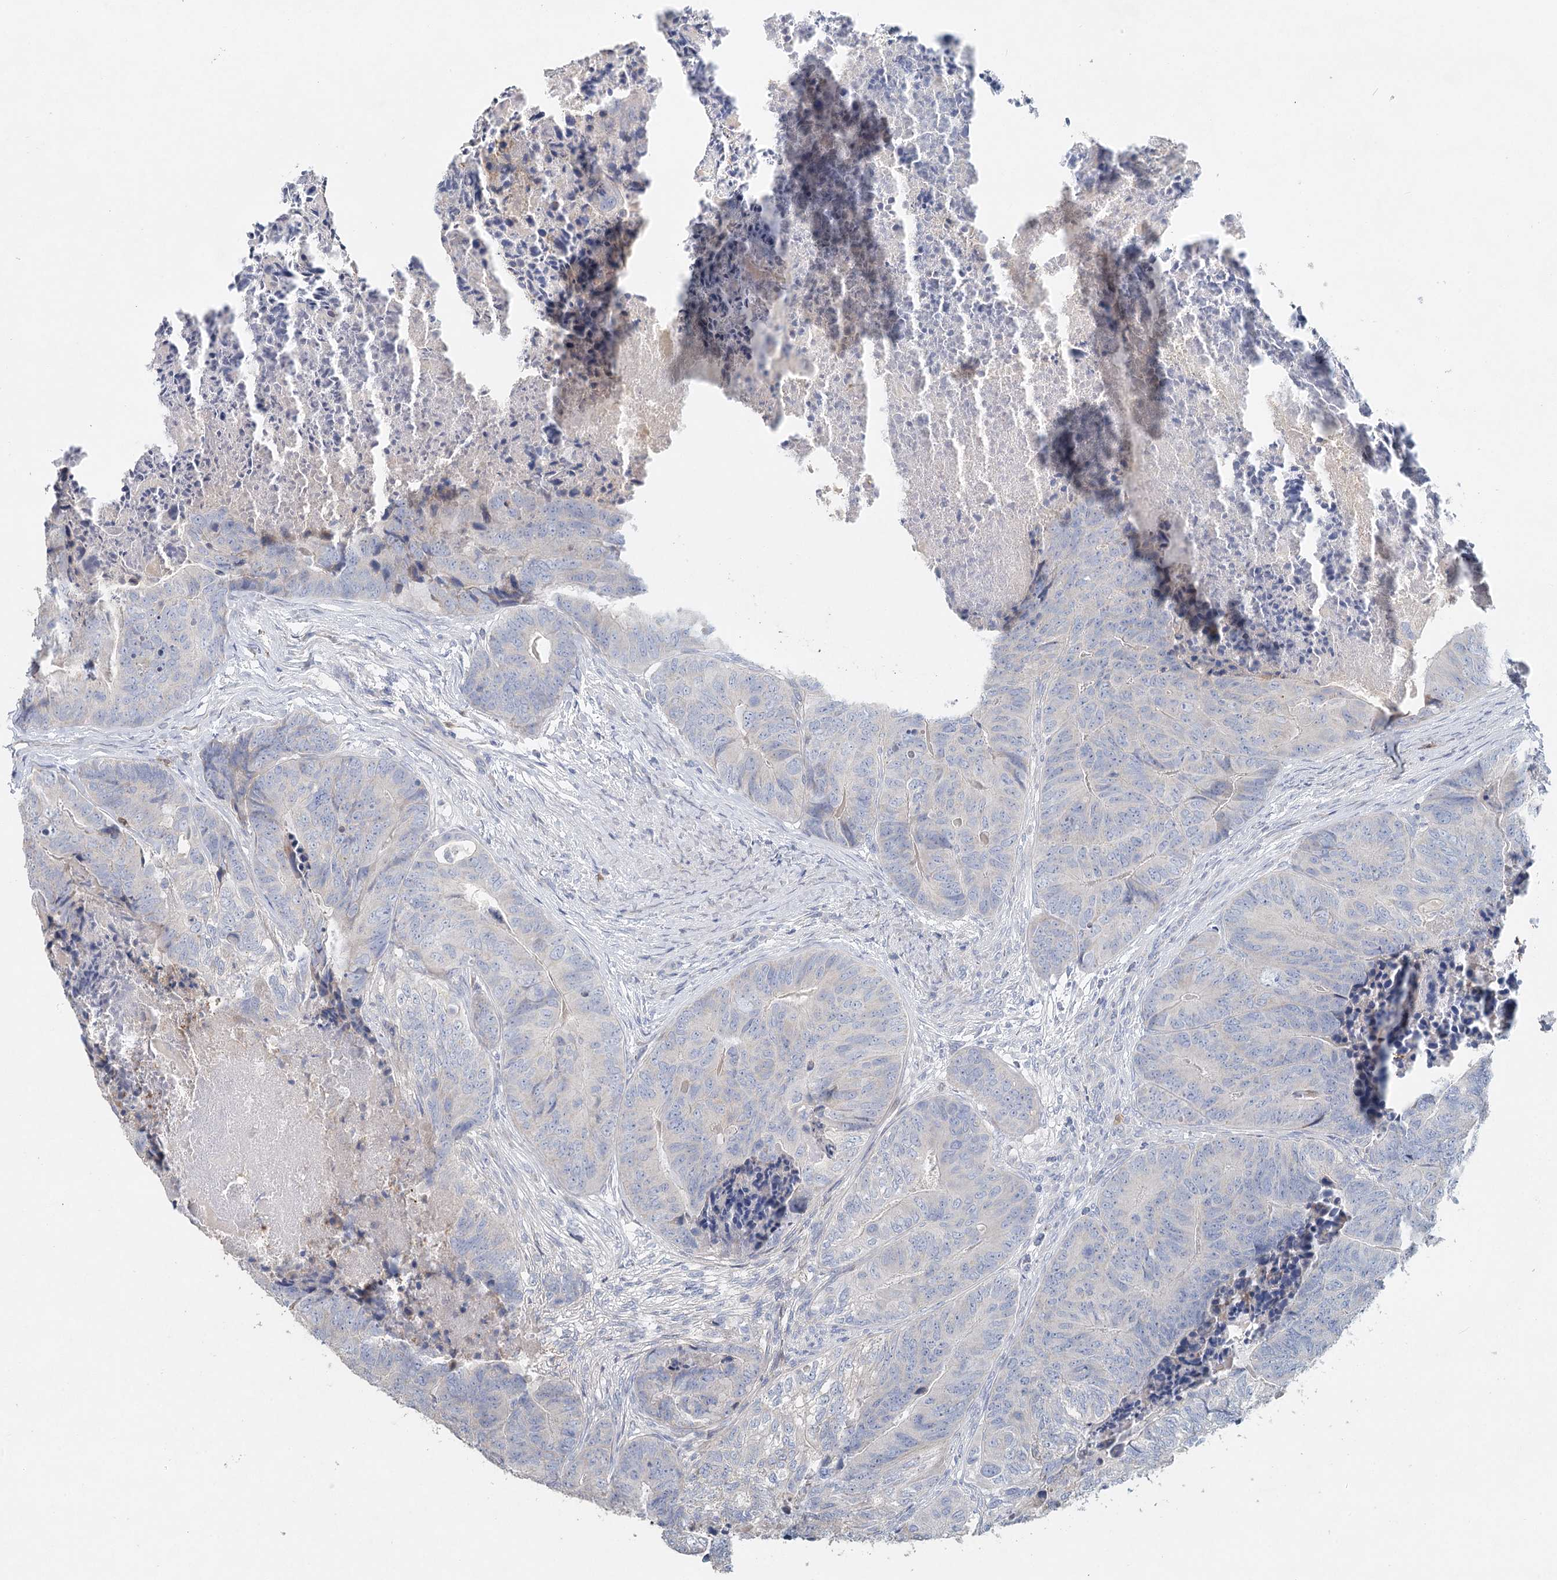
{"staining": {"intensity": "negative", "quantity": "none", "location": "none"}, "tissue": "colorectal cancer", "cell_type": "Tumor cells", "image_type": "cancer", "snomed": [{"axis": "morphology", "description": "Adenocarcinoma, NOS"}, {"axis": "topography", "description": "Colon"}], "caption": "Human adenocarcinoma (colorectal) stained for a protein using IHC reveals no positivity in tumor cells.", "gene": "MYL6B", "patient": {"sex": "female", "age": 67}}